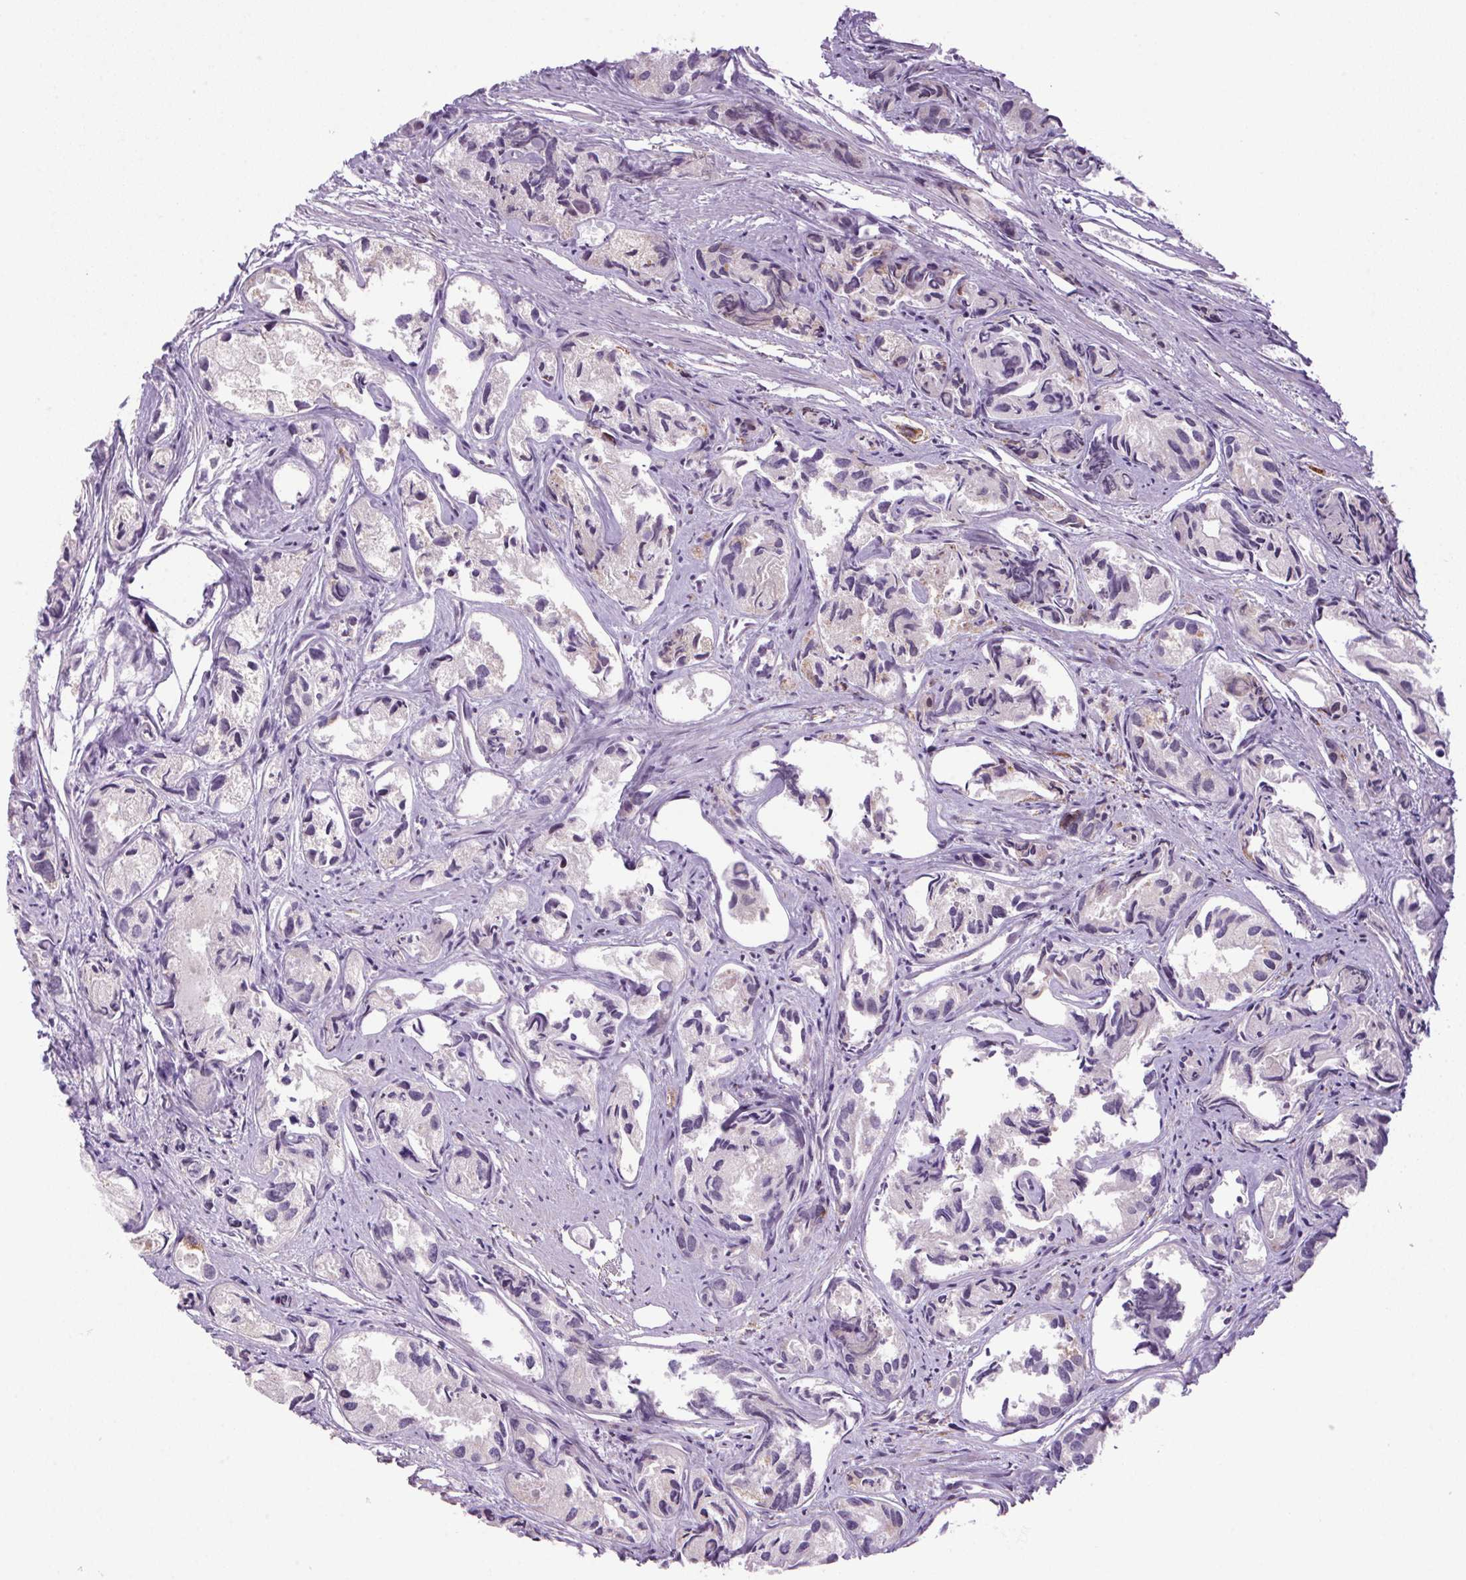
{"staining": {"intensity": "negative", "quantity": "none", "location": "none"}, "tissue": "prostate cancer", "cell_type": "Tumor cells", "image_type": "cancer", "snomed": [{"axis": "morphology", "description": "Adenocarcinoma, High grade"}, {"axis": "topography", "description": "Prostate"}], "caption": "DAB (3,3'-diaminobenzidine) immunohistochemical staining of human adenocarcinoma (high-grade) (prostate) displays no significant positivity in tumor cells.", "gene": "AKR1E2", "patient": {"sex": "male", "age": 84}}